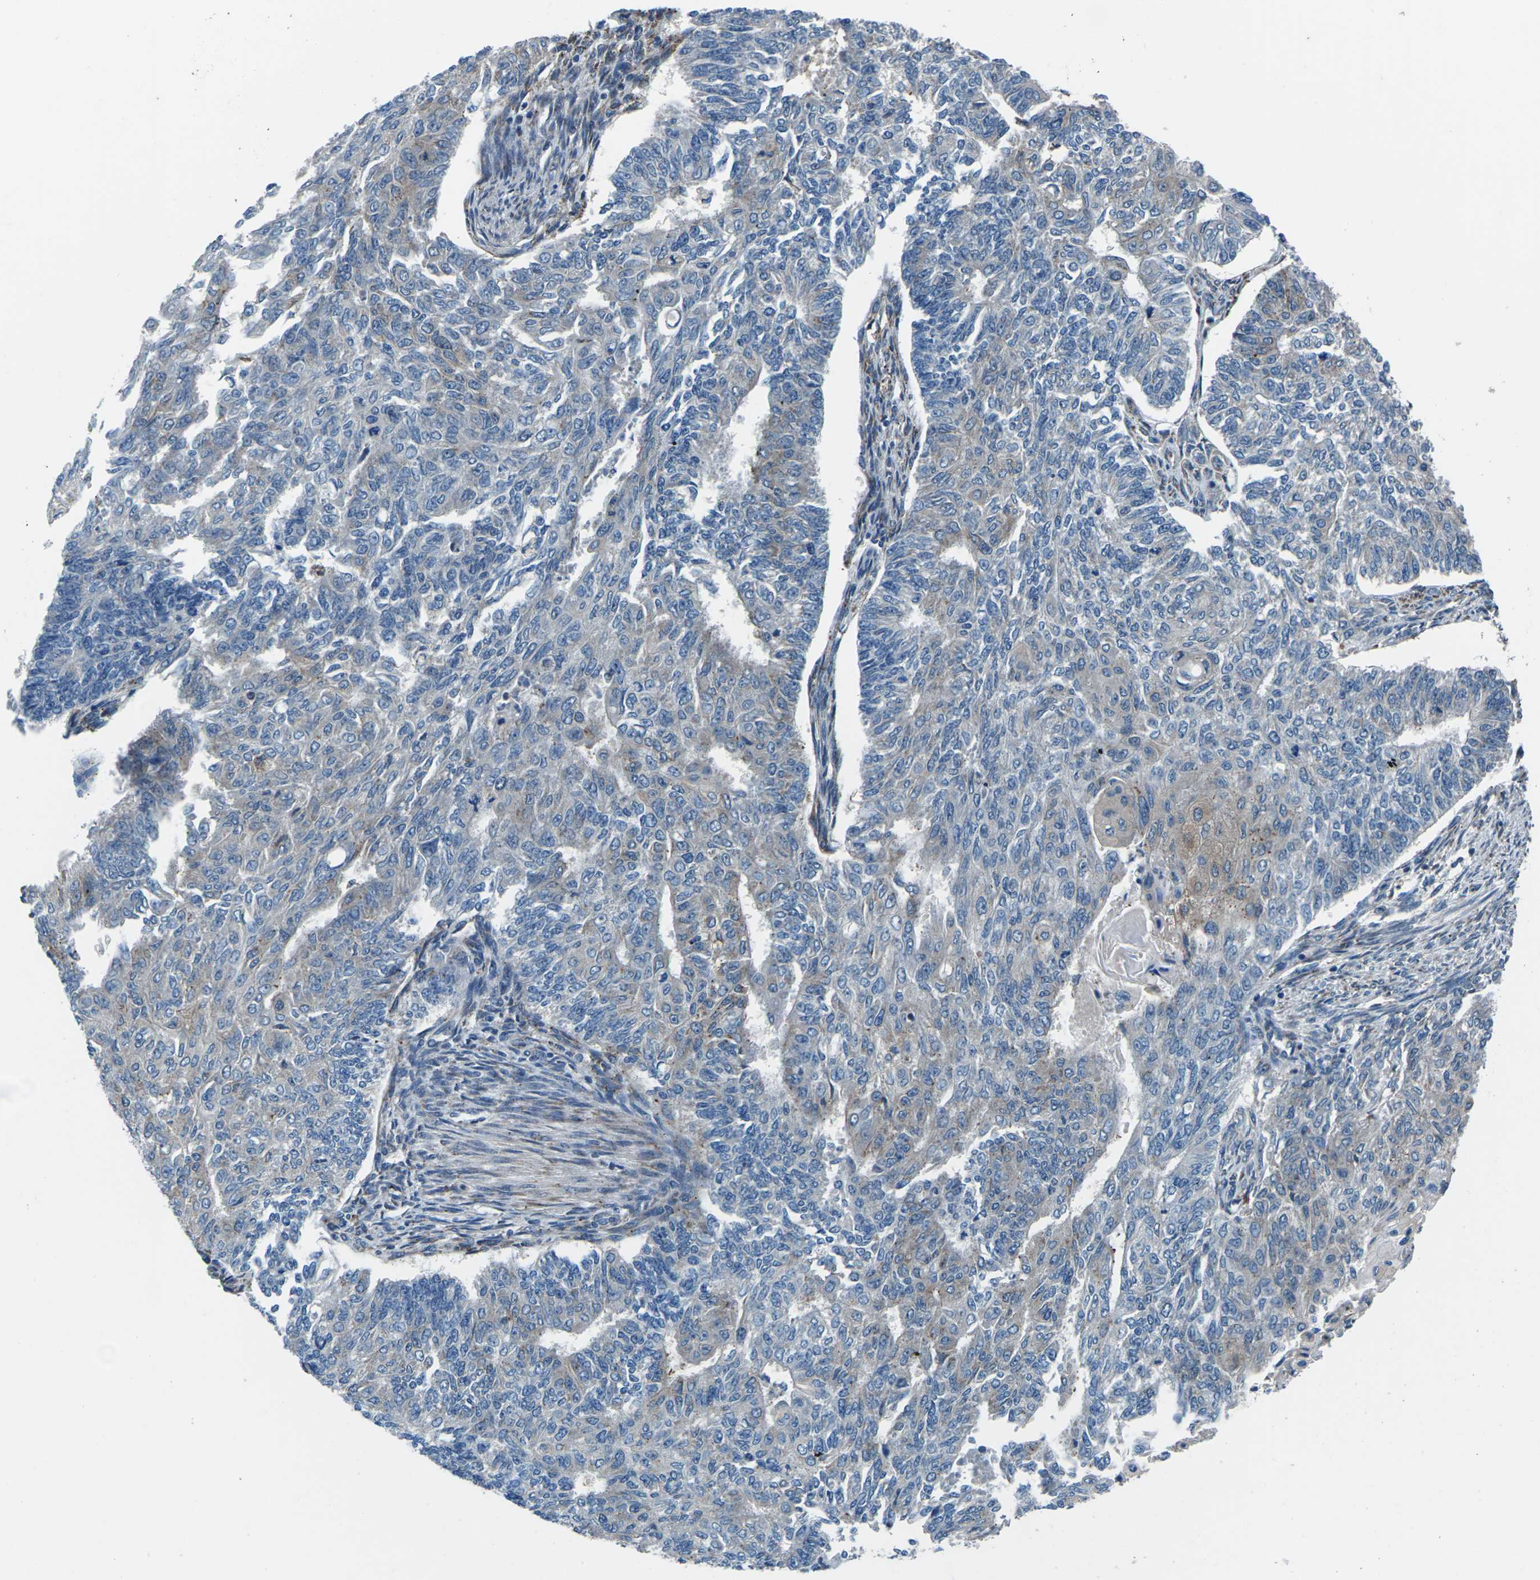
{"staining": {"intensity": "weak", "quantity": "25%-75%", "location": "cytoplasmic/membranous"}, "tissue": "endometrial cancer", "cell_type": "Tumor cells", "image_type": "cancer", "snomed": [{"axis": "morphology", "description": "Adenocarcinoma, NOS"}, {"axis": "topography", "description": "Endometrium"}], "caption": "Endometrial cancer stained with a protein marker displays weak staining in tumor cells.", "gene": "GABRP", "patient": {"sex": "female", "age": 32}}